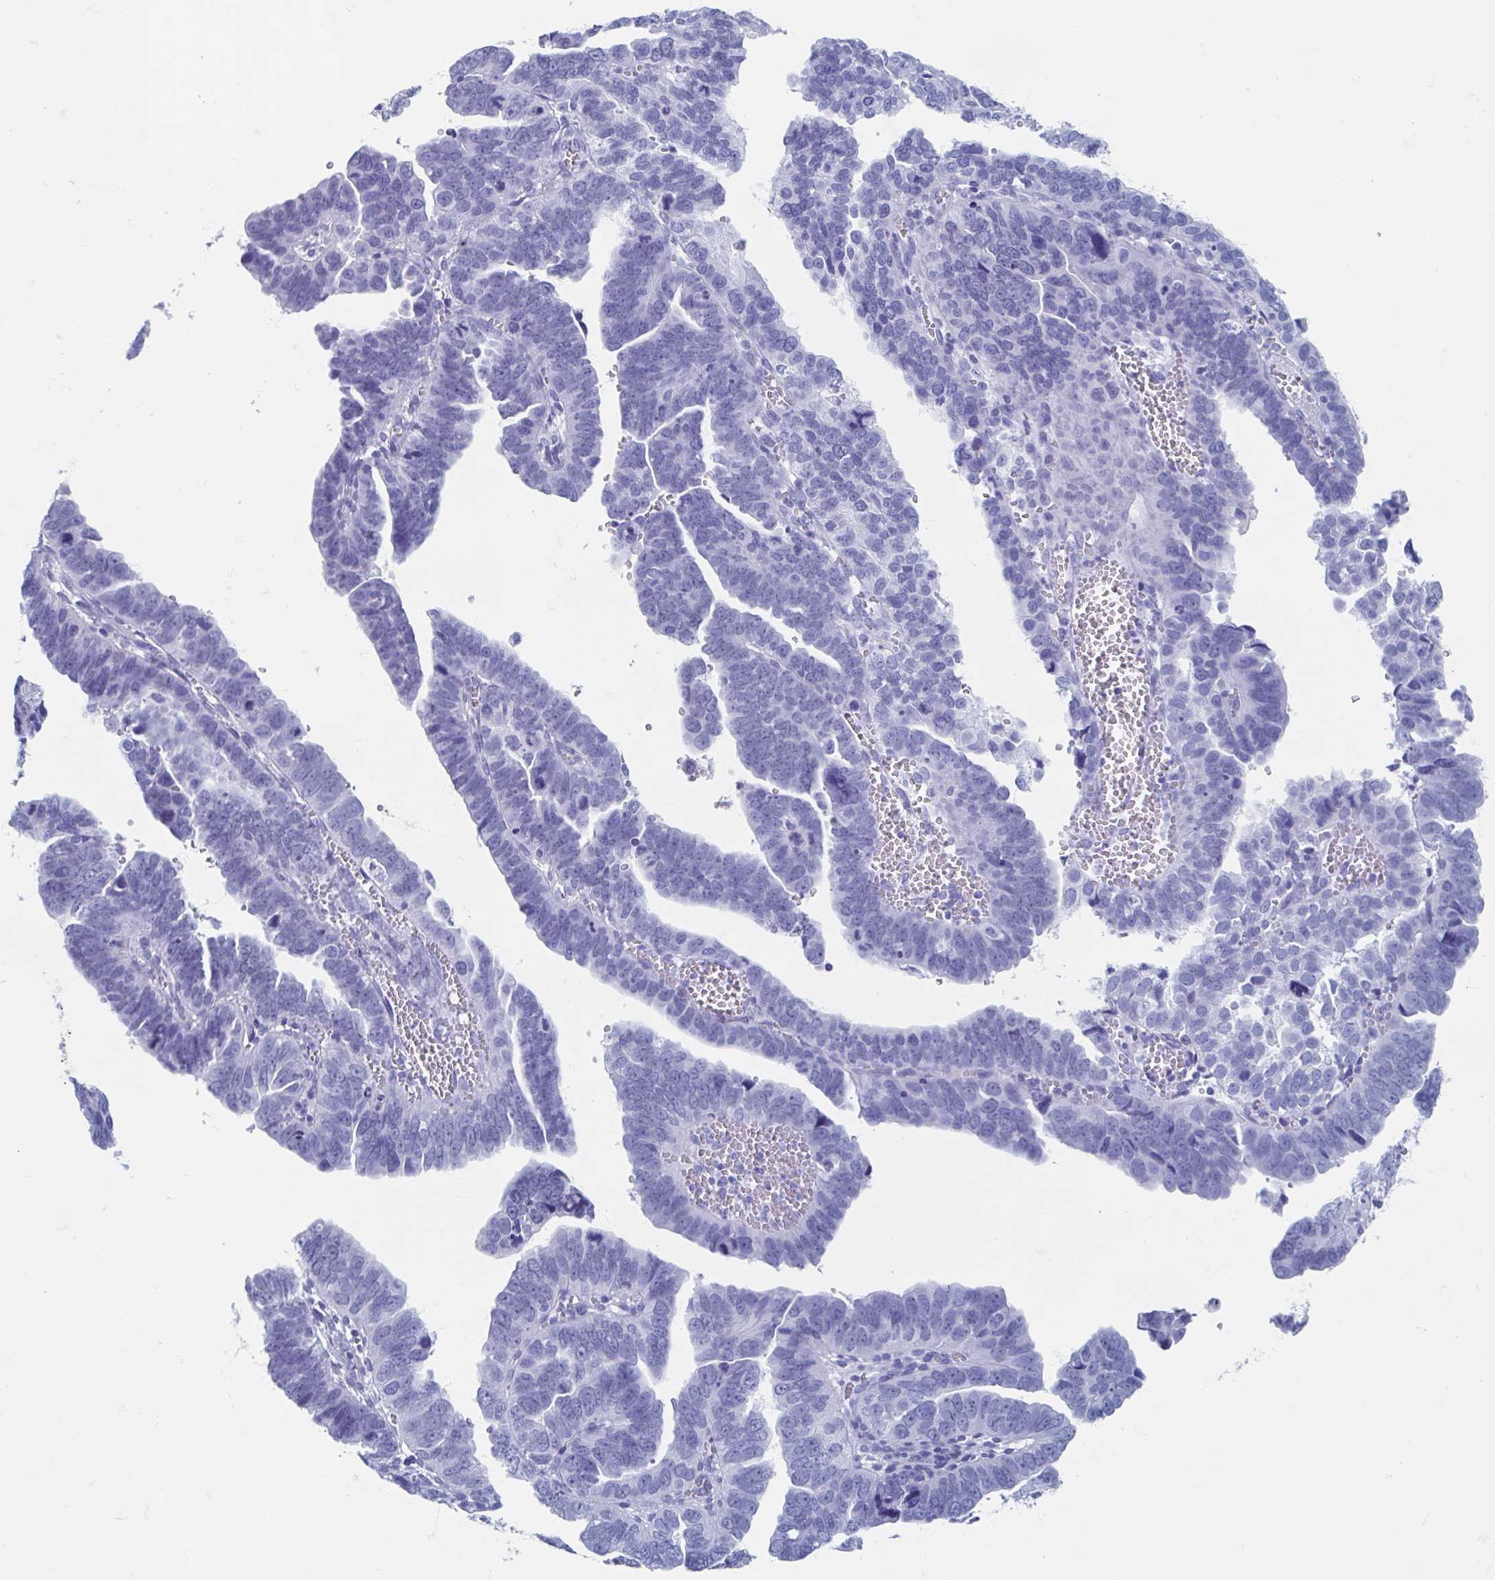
{"staining": {"intensity": "negative", "quantity": "none", "location": "none"}, "tissue": "endometrial cancer", "cell_type": "Tumor cells", "image_type": "cancer", "snomed": [{"axis": "morphology", "description": "Adenocarcinoma, NOS"}, {"axis": "topography", "description": "Endometrium"}], "caption": "High power microscopy photomicrograph of an immunohistochemistry histopathology image of endometrial cancer, revealing no significant positivity in tumor cells.", "gene": "HDGFL1", "patient": {"sex": "female", "age": 75}}